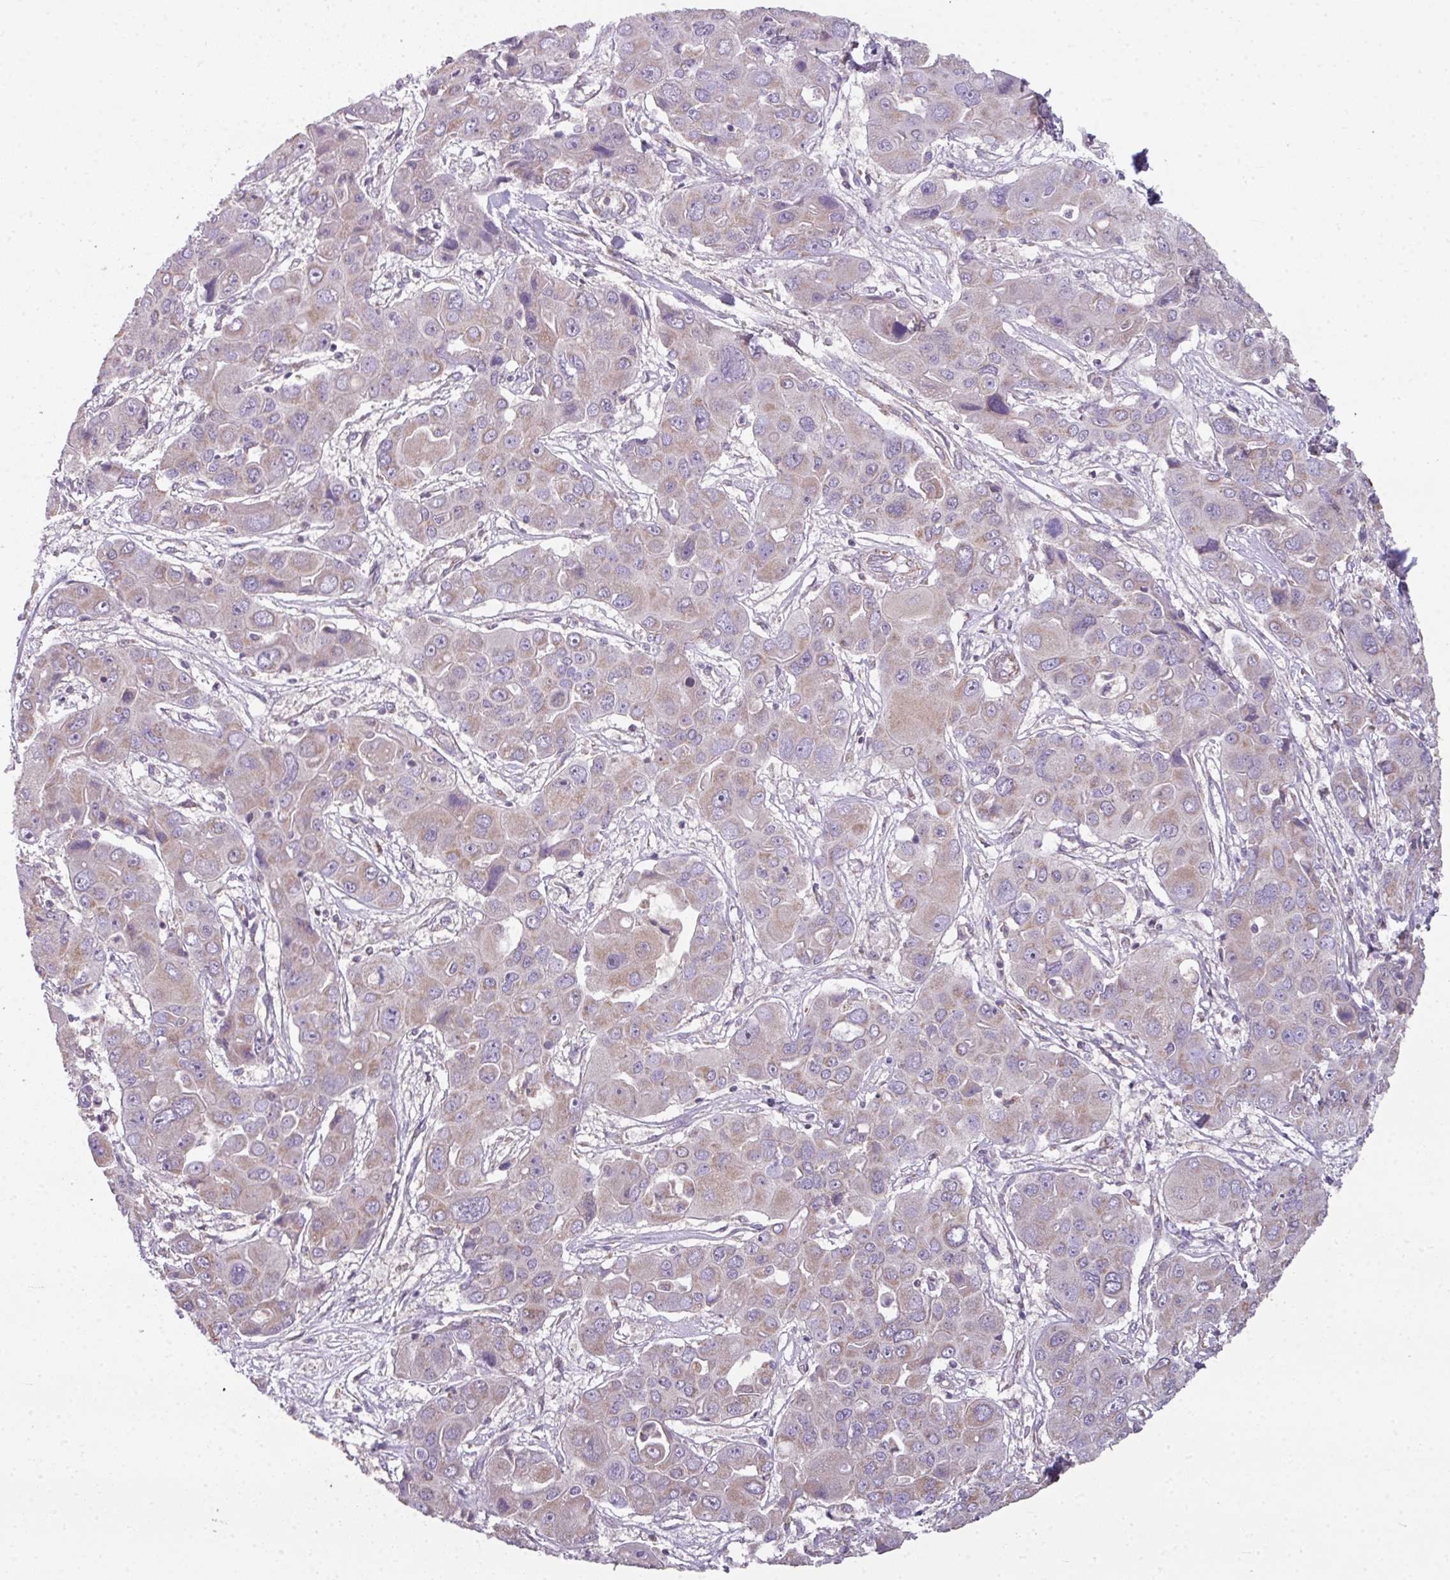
{"staining": {"intensity": "weak", "quantity": "25%-75%", "location": "cytoplasmic/membranous"}, "tissue": "liver cancer", "cell_type": "Tumor cells", "image_type": "cancer", "snomed": [{"axis": "morphology", "description": "Cholangiocarcinoma"}, {"axis": "topography", "description": "Liver"}], "caption": "This micrograph displays immunohistochemistry staining of human liver cholangiocarcinoma, with low weak cytoplasmic/membranous expression in about 25%-75% of tumor cells.", "gene": "PALS2", "patient": {"sex": "male", "age": 67}}